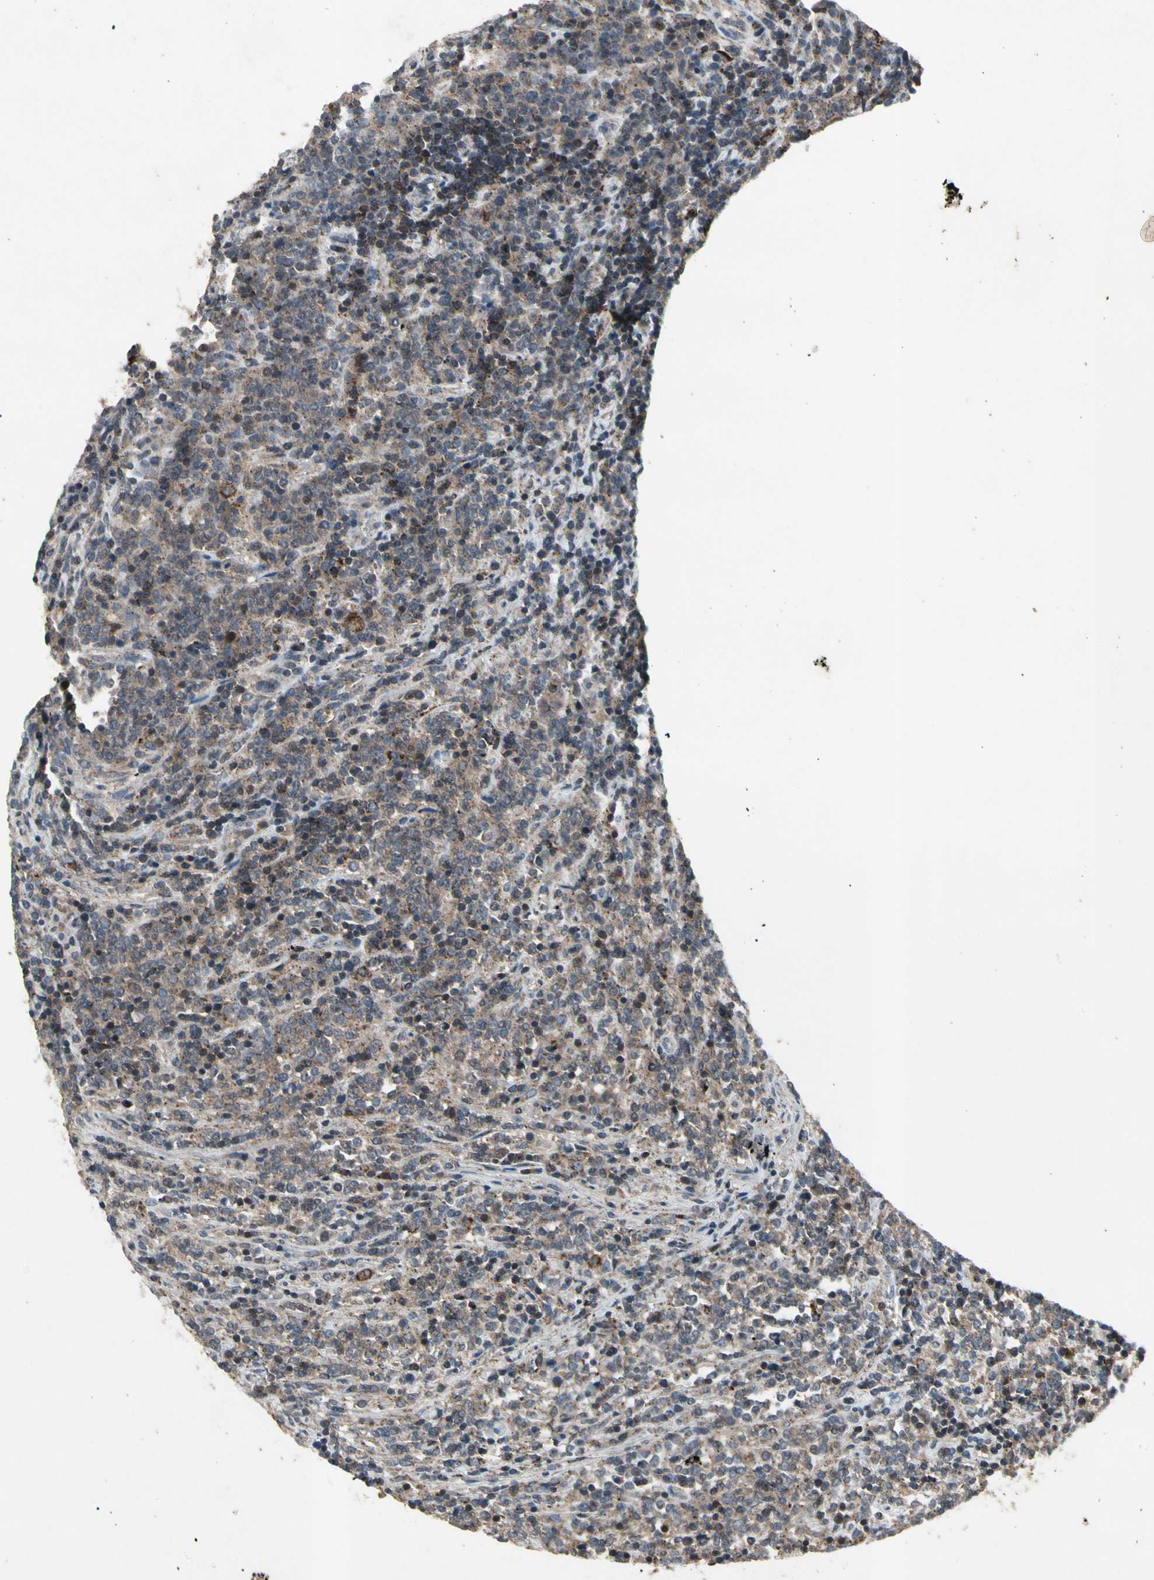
{"staining": {"intensity": "weak", "quantity": ">75%", "location": "cytoplasmic/membranous"}, "tissue": "lymphoma", "cell_type": "Tumor cells", "image_type": "cancer", "snomed": [{"axis": "morphology", "description": "Malignant lymphoma, non-Hodgkin's type, High grade"}, {"axis": "topography", "description": "Soft tissue"}], "caption": "Tumor cells show low levels of weak cytoplasmic/membranous positivity in approximately >75% of cells in human high-grade malignant lymphoma, non-Hodgkin's type.", "gene": "NMI", "patient": {"sex": "male", "age": 18}}